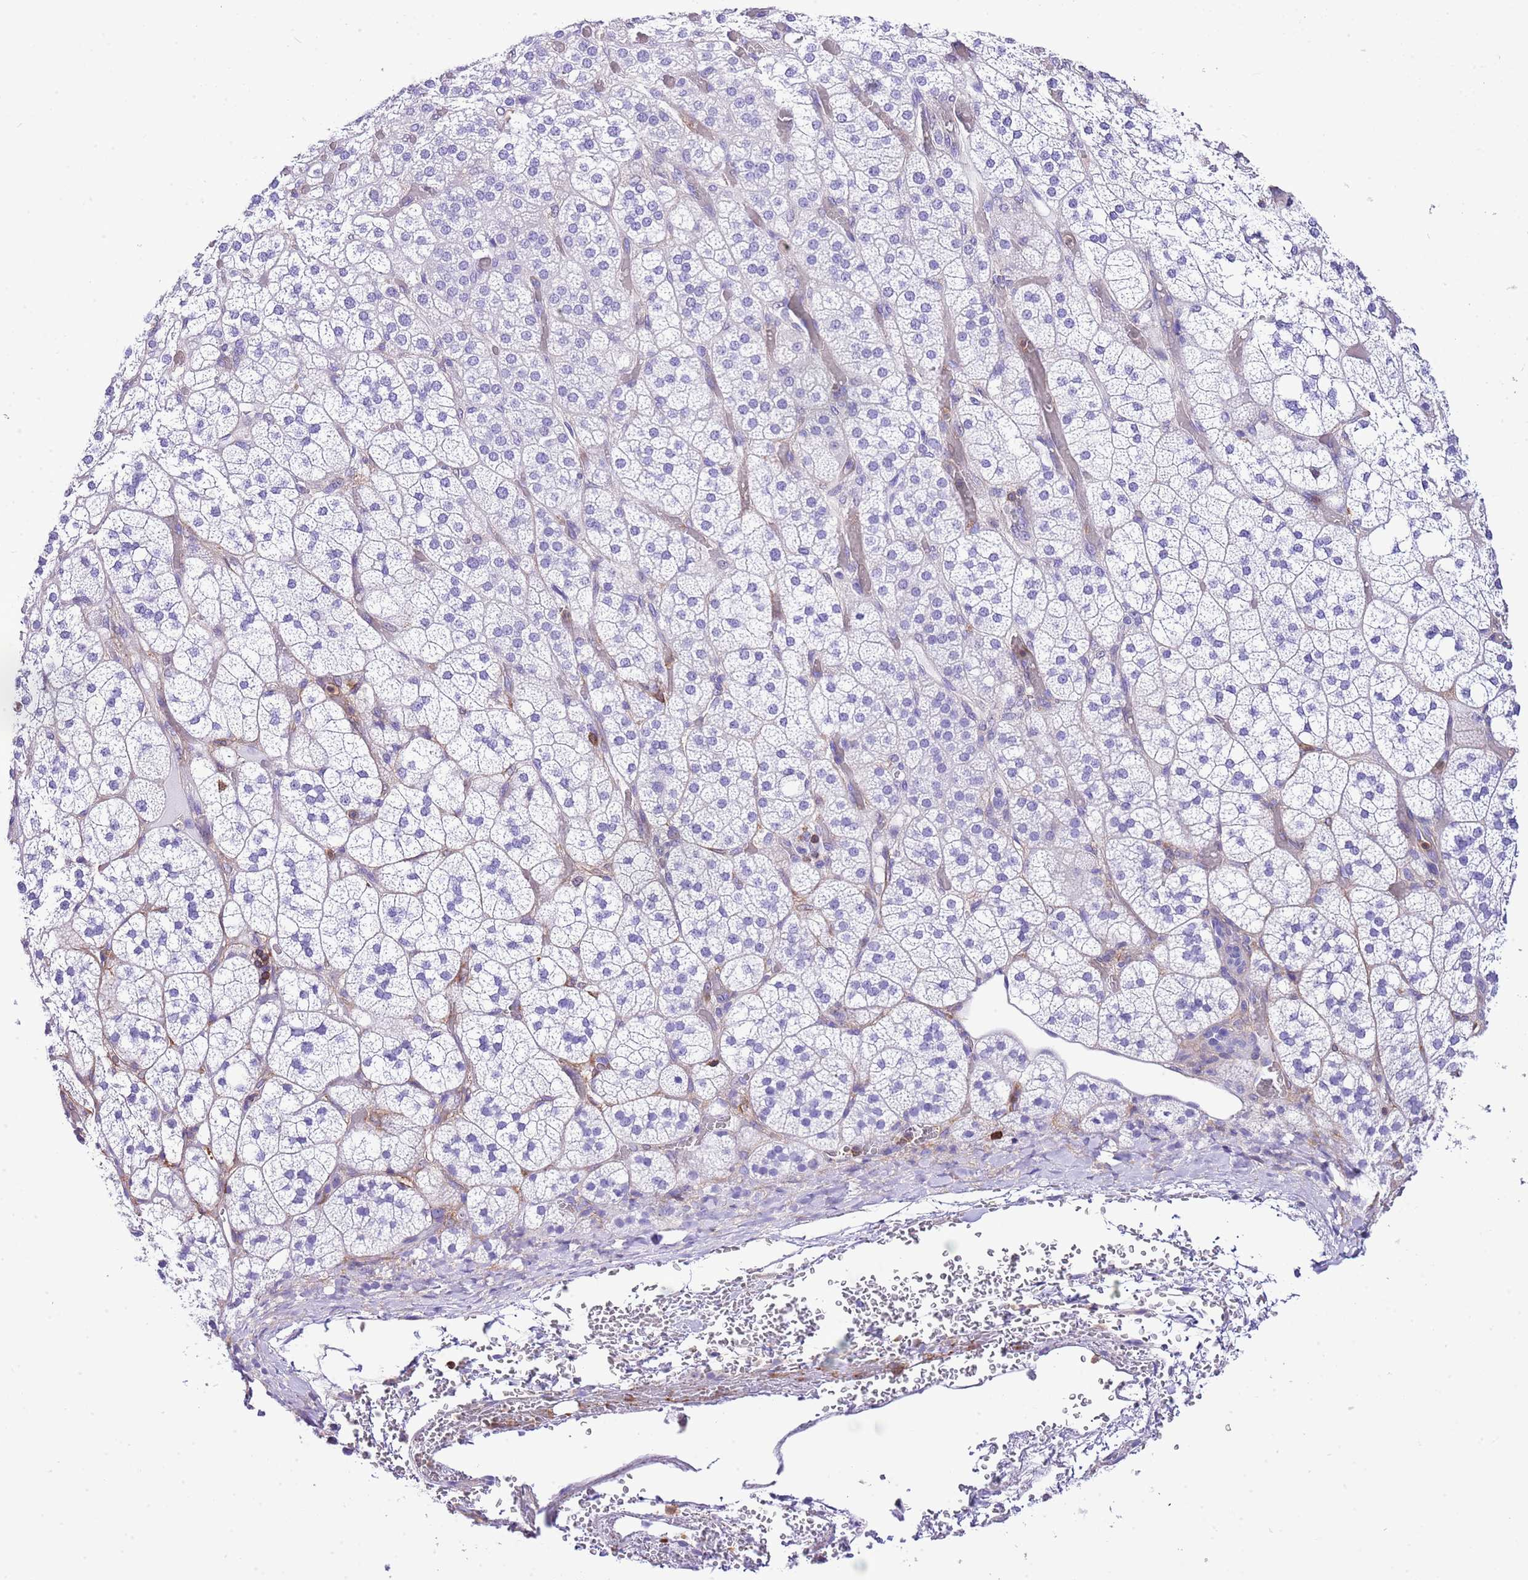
{"staining": {"intensity": "negative", "quantity": "none", "location": "none"}, "tissue": "adrenal gland", "cell_type": "Glandular cells", "image_type": "normal", "snomed": [{"axis": "morphology", "description": "Normal tissue, NOS"}, {"axis": "topography", "description": "Adrenal gland"}], "caption": "Unremarkable adrenal gland was stained to show a protein in brown. There is no significant staining in glandular cells. (DAB (3,3'-diaminobenzidine) IHC, high magnification).", "gene": "CNN2", "patient": {"sex": "male", "age": 61}}